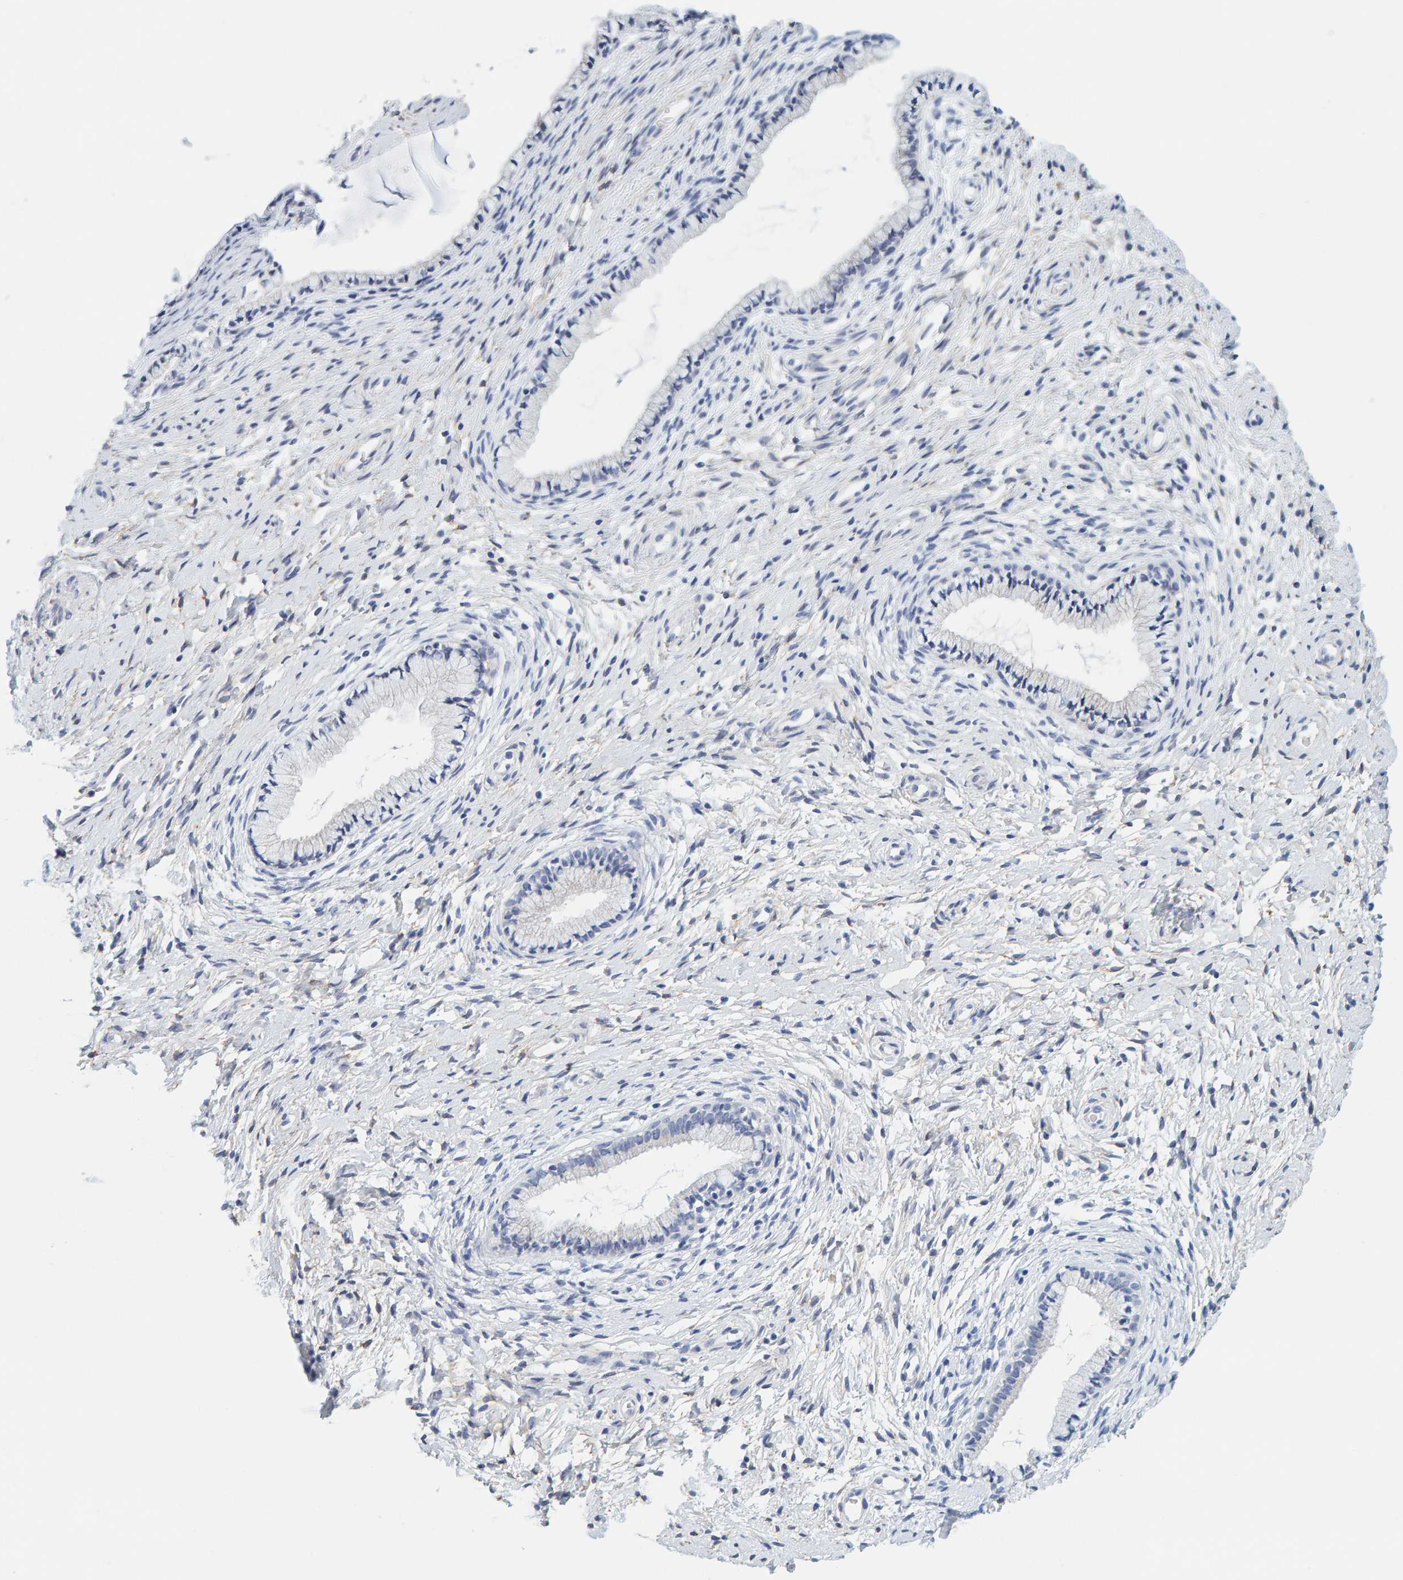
{"staining": {"intensity": "negative", "quantity": "none", "location": "none"}, "tissue": "cervix", "cell_type": "Glandular cells", "image_type": "normal", "snomed": [{"axis": "morphology", "description": "Normal tissue, NOS"}, {"axis": "topography", "description": "Cervix"}], "caption": "Immunohistochemistry of unremarkable cervix reveals no expression in glandular cells.", "gene": "MOG", "patient": {"sex": "female", "age": 72}}